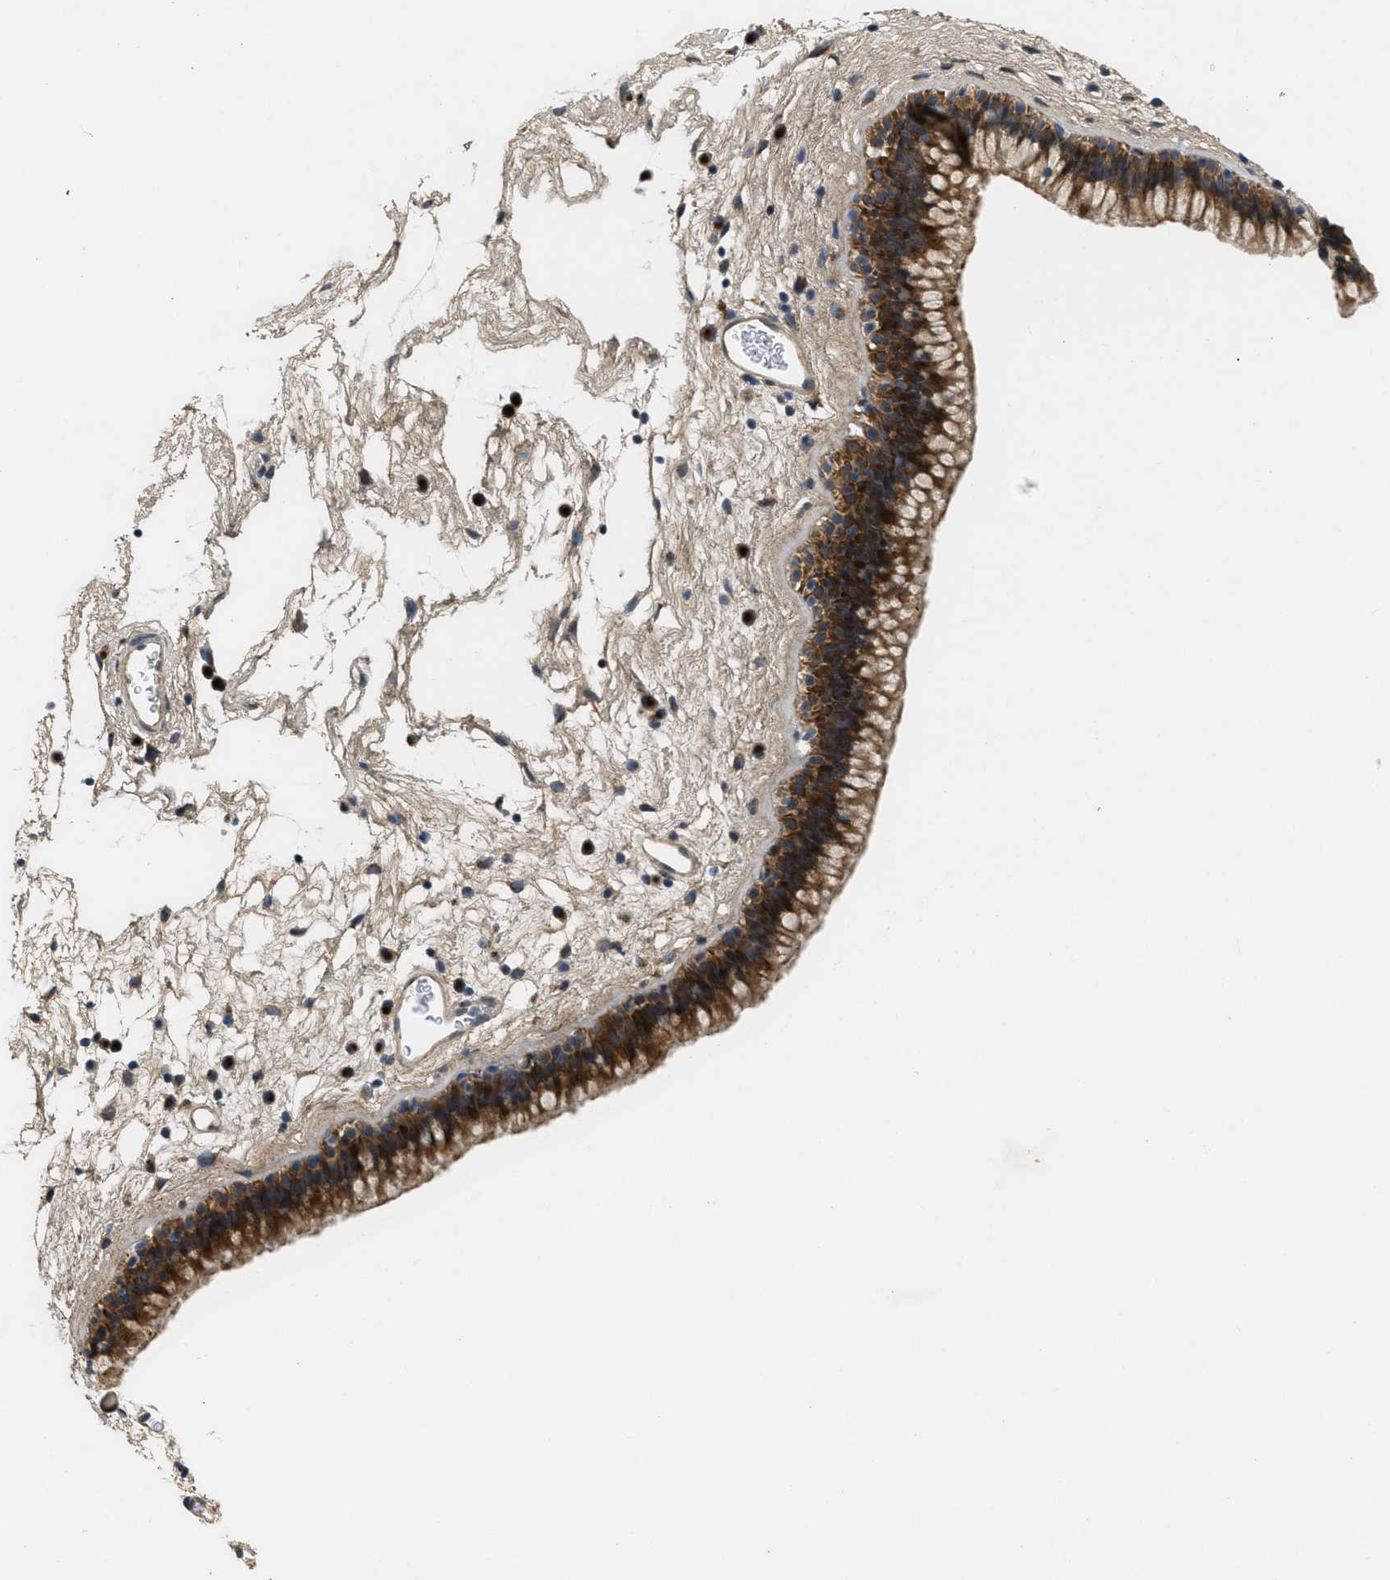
{"staining": {"intensity": "strong", "quantity": ">75%", "location": "cytoplasmic/membranous"}, "tissue": "nasopharynx", "cell_type": "Respiratory epithelial cells", "image_type": "normal", "snomed": [{"axis": "morphology", "description": "Normal tissue, NOS"}, {"axis": "morphology", "description": "Inflammation, NOS"}, {"axis": "topography", "description": "Nasopharynx"}], "caption": "DAB (3,3'-diaminobenzidine) immunohistochemical staining of normal nasopharynx exhibits strong cytoplasmic/membranous protein positivity in about >75% of respiratory epithelial cells.", "gene": "ZNF70", "patient": {"sex": "male", "age": 48}}